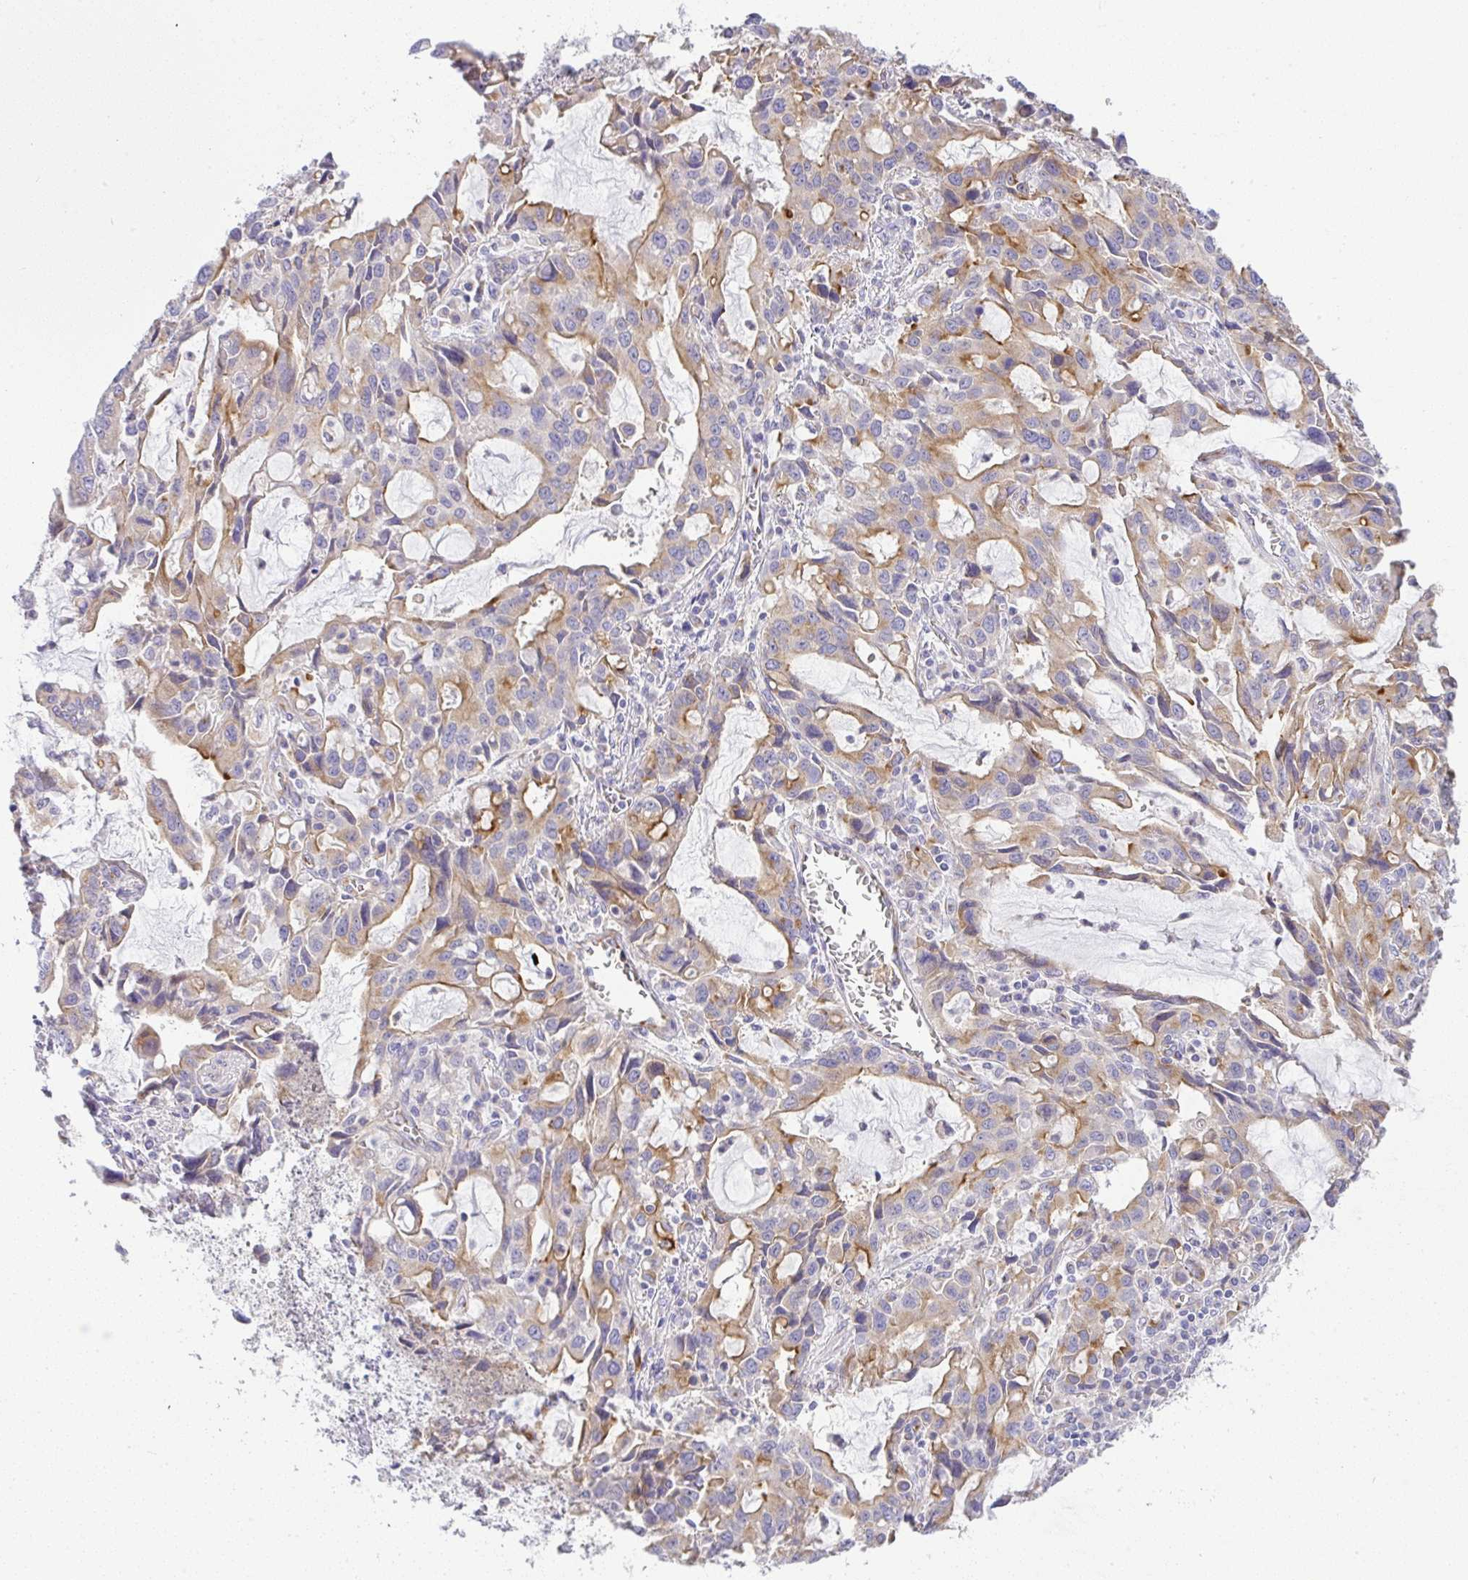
{"staining": {"intensity": "moderate", "quantity": "25%-75%", "location": "cytoplasmic/membranous"}, "tissue": "stomach cancer", "cell_type": "Tumor cells", "image_type": "cancer", "snomed": [{"axis": "morphology", "description": "Adenocarcinoma, NOS"}, {"axis": "topography", "description": "Stomach, upper"}], "caption": "This photomicrograph exhibits adenocarcinoma (stomach) stained with immunohistochemistry to label a protein in brown. The cytoplasmic/membranous of tumor cells show moderate positivity for the protein. Nuclei are counter-stained blue.", "gene": "FAM177A1", "patient": {"sex": "male", "age": 85}}